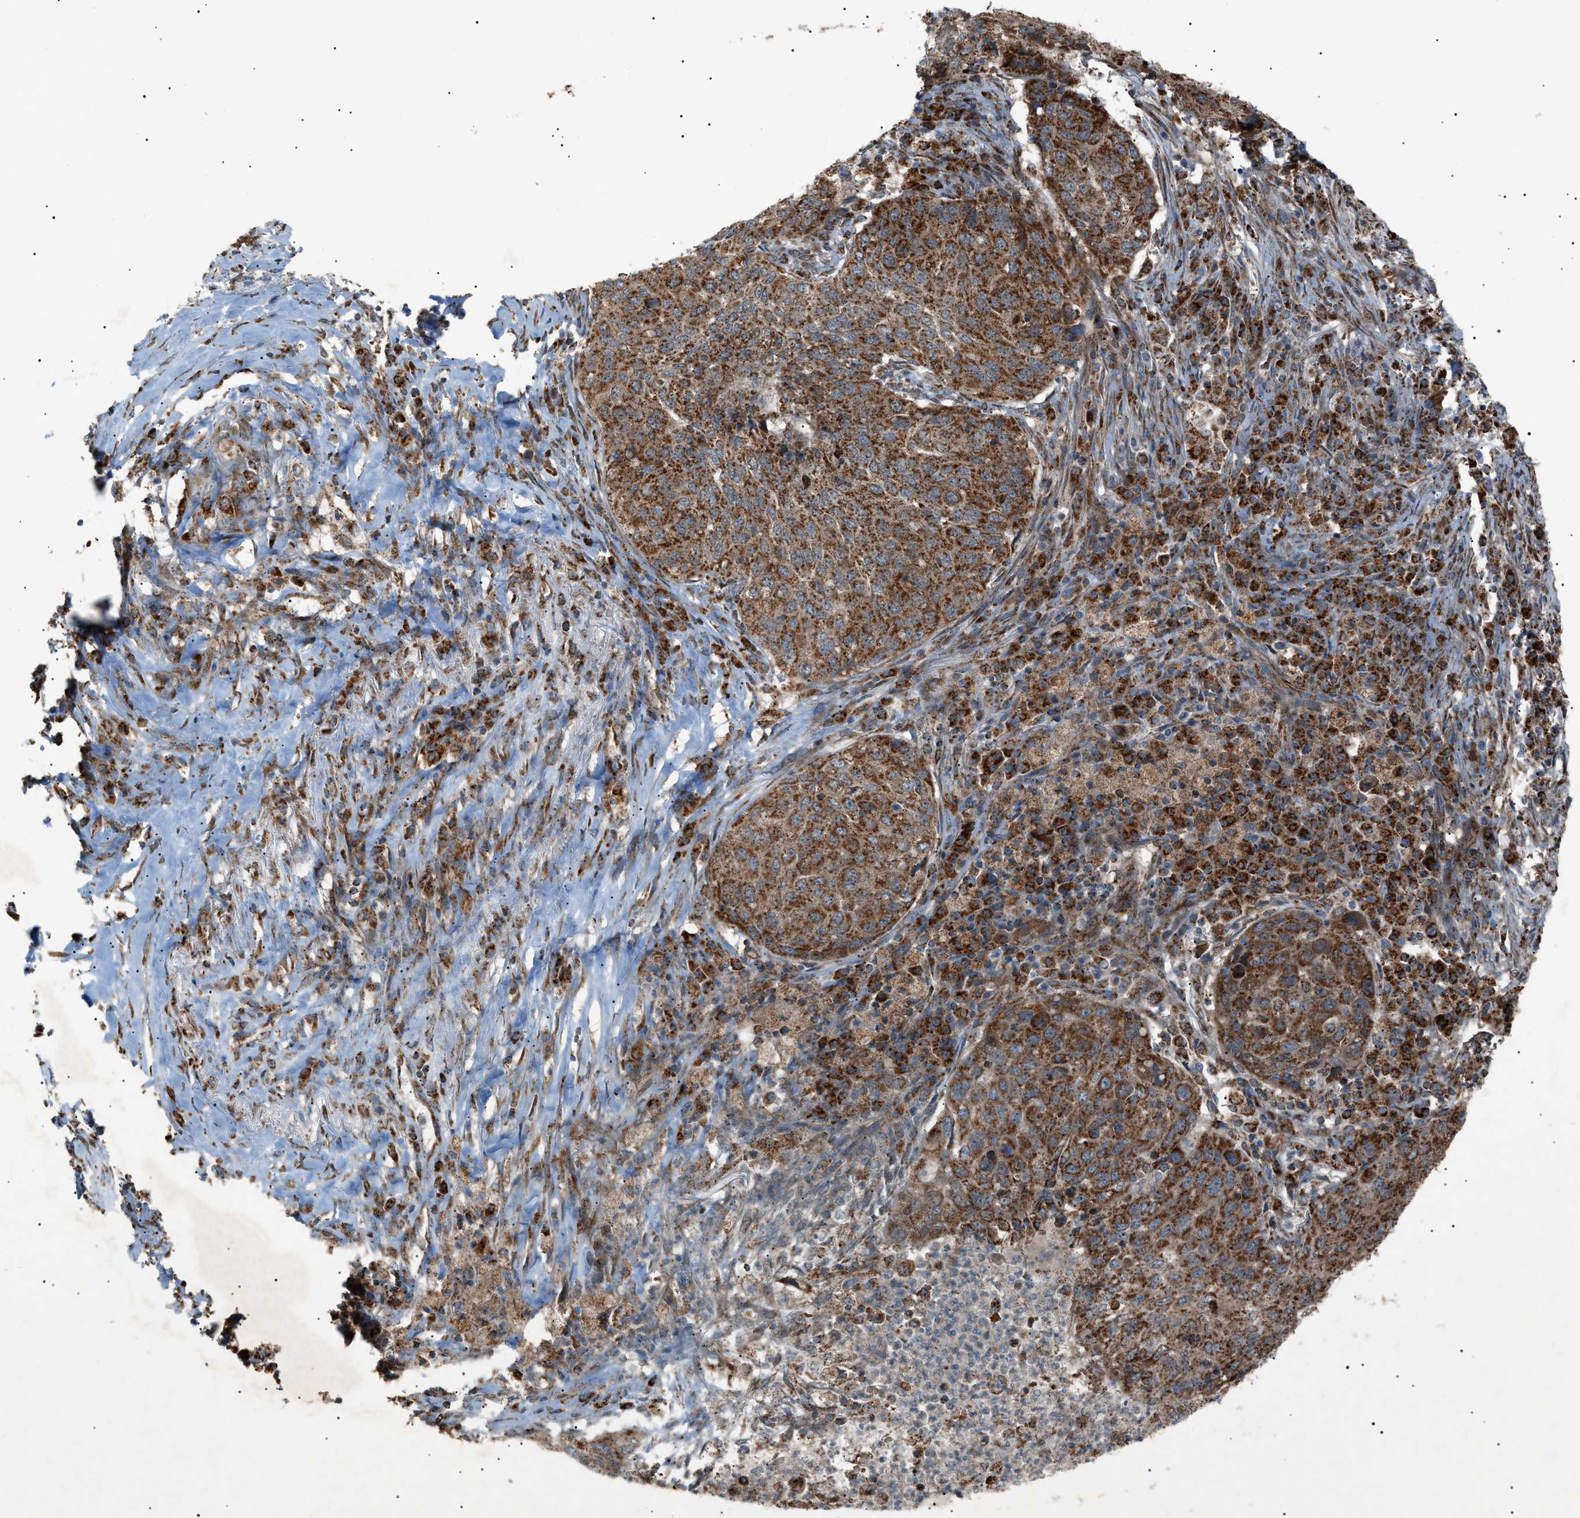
{"staining": {"intensity": "strong", "quantity": ">75%", "location": "cytoplasmic/membranous"}, "tissue": "lung cancer", "cell_type": "Tumor cells", "image_type": "cancer", "snomed": [{"axis": "morphology", "description": "Squamous cell carcinoma, NOS"}, {"axis": "topography", "description": "Lung"}], "caption": "Tumor cells display high levels of strong cytoplasmic/membranous positivity in approximately >75% of cells in human lung cancer (squamous cell carcinoma).", "gene": "C1GALT1C1", "patient": {"sex": "female", "age": 63}}